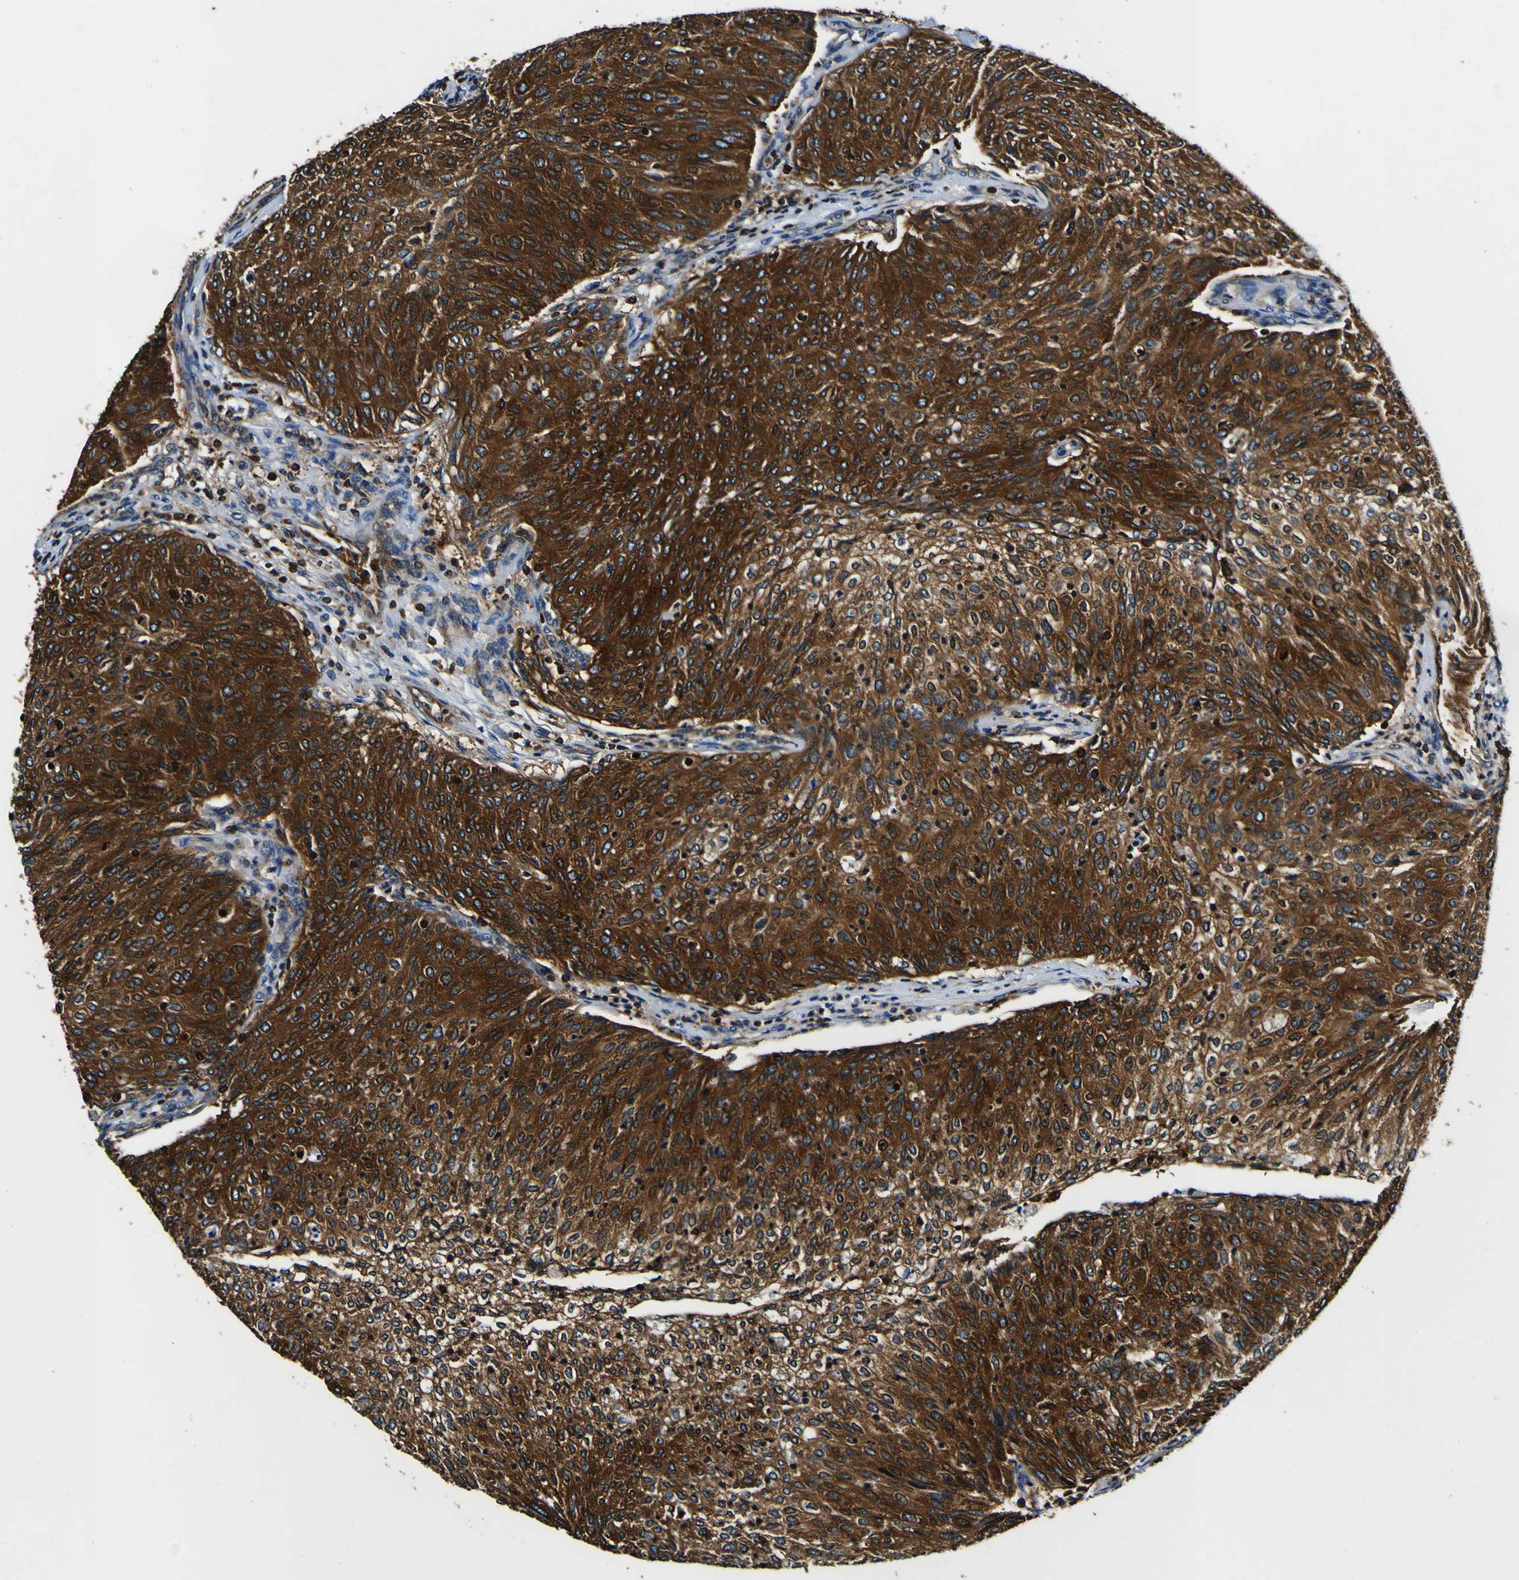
{"staining": {"intensity": "strong", "quantity": ">75%", "location": "cytoplasmic/membranous"}, "tissue": "urothelial cancer", "cell_type": "Tumor cells", "image_type": "cancer", "snomed": [{"axis": "morphology", "description": "Urothelial carcinoma, Low grade"}, {"axis": "topography", "description": "Urinary bladder"}], "caption": "High-power microscopy captured an immunohistochemistry image of urothelial carcinoma (low-grade), revealing strong cytoplasmic/membranous expression in approximately >75% of tumor cells. The staining is performed using DAB brown chromogen to label protein expression. The nuclei are counter-stained blue using hematoxylin.", "gene": "RHOT2", "patient": {"sex": "female", "age": 79}}